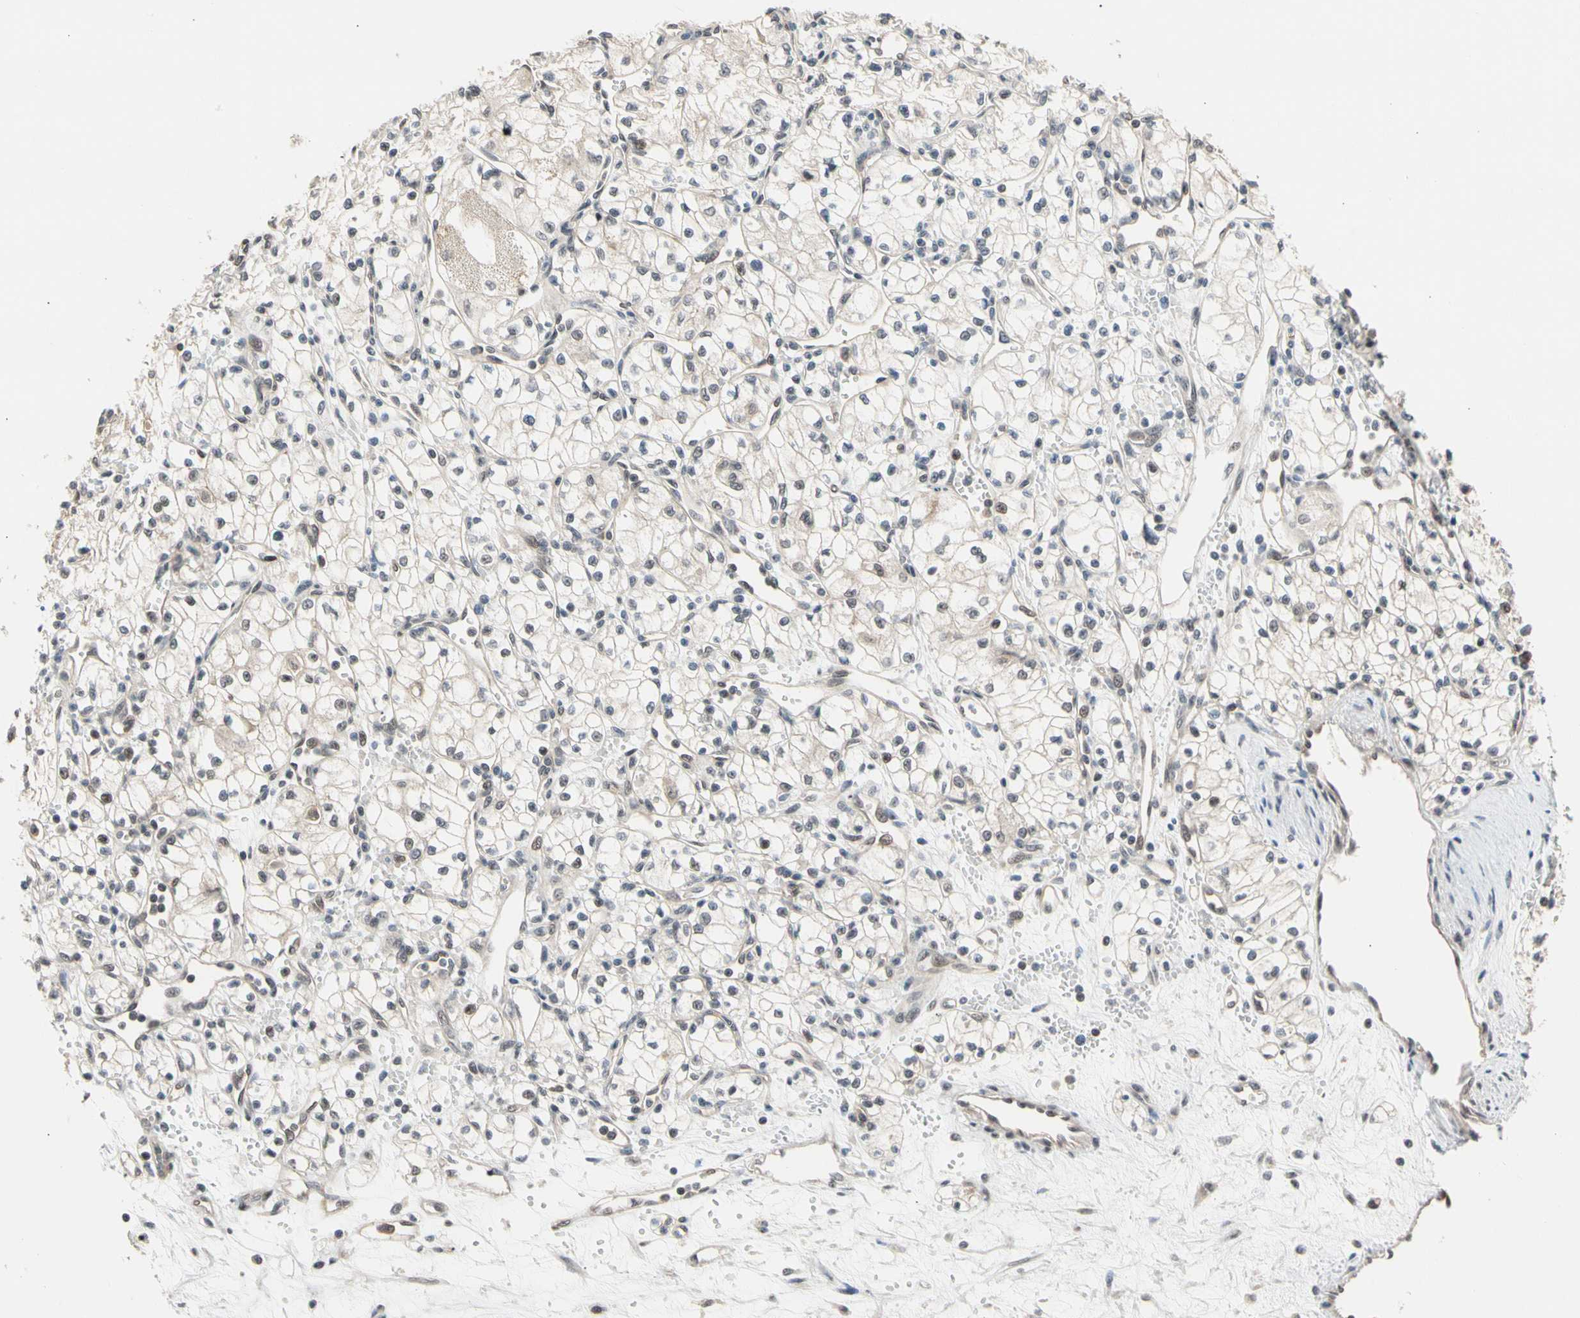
{"staining": {"intensity": "weak", "quantity": "<25%", "location": "cytoplasmic/membranous"}, "tissue": "renal cancer", "cell_type": "Tumor cells", "image_type": "cancer", "snomed": [{"axis": "morphology", "description": "Normal tissue, NOS"}, {"axis": "morphology", "description": "Adenocarcinoma, NOS"}, {"axis": "topography", "description": "Kidney"}], "caption": "An image of human renal cancer (adenocarcinoma) is negative for staining in tumor cells.", "gene": "NGEF", "patient": {"sex": "male", "age": 59}}